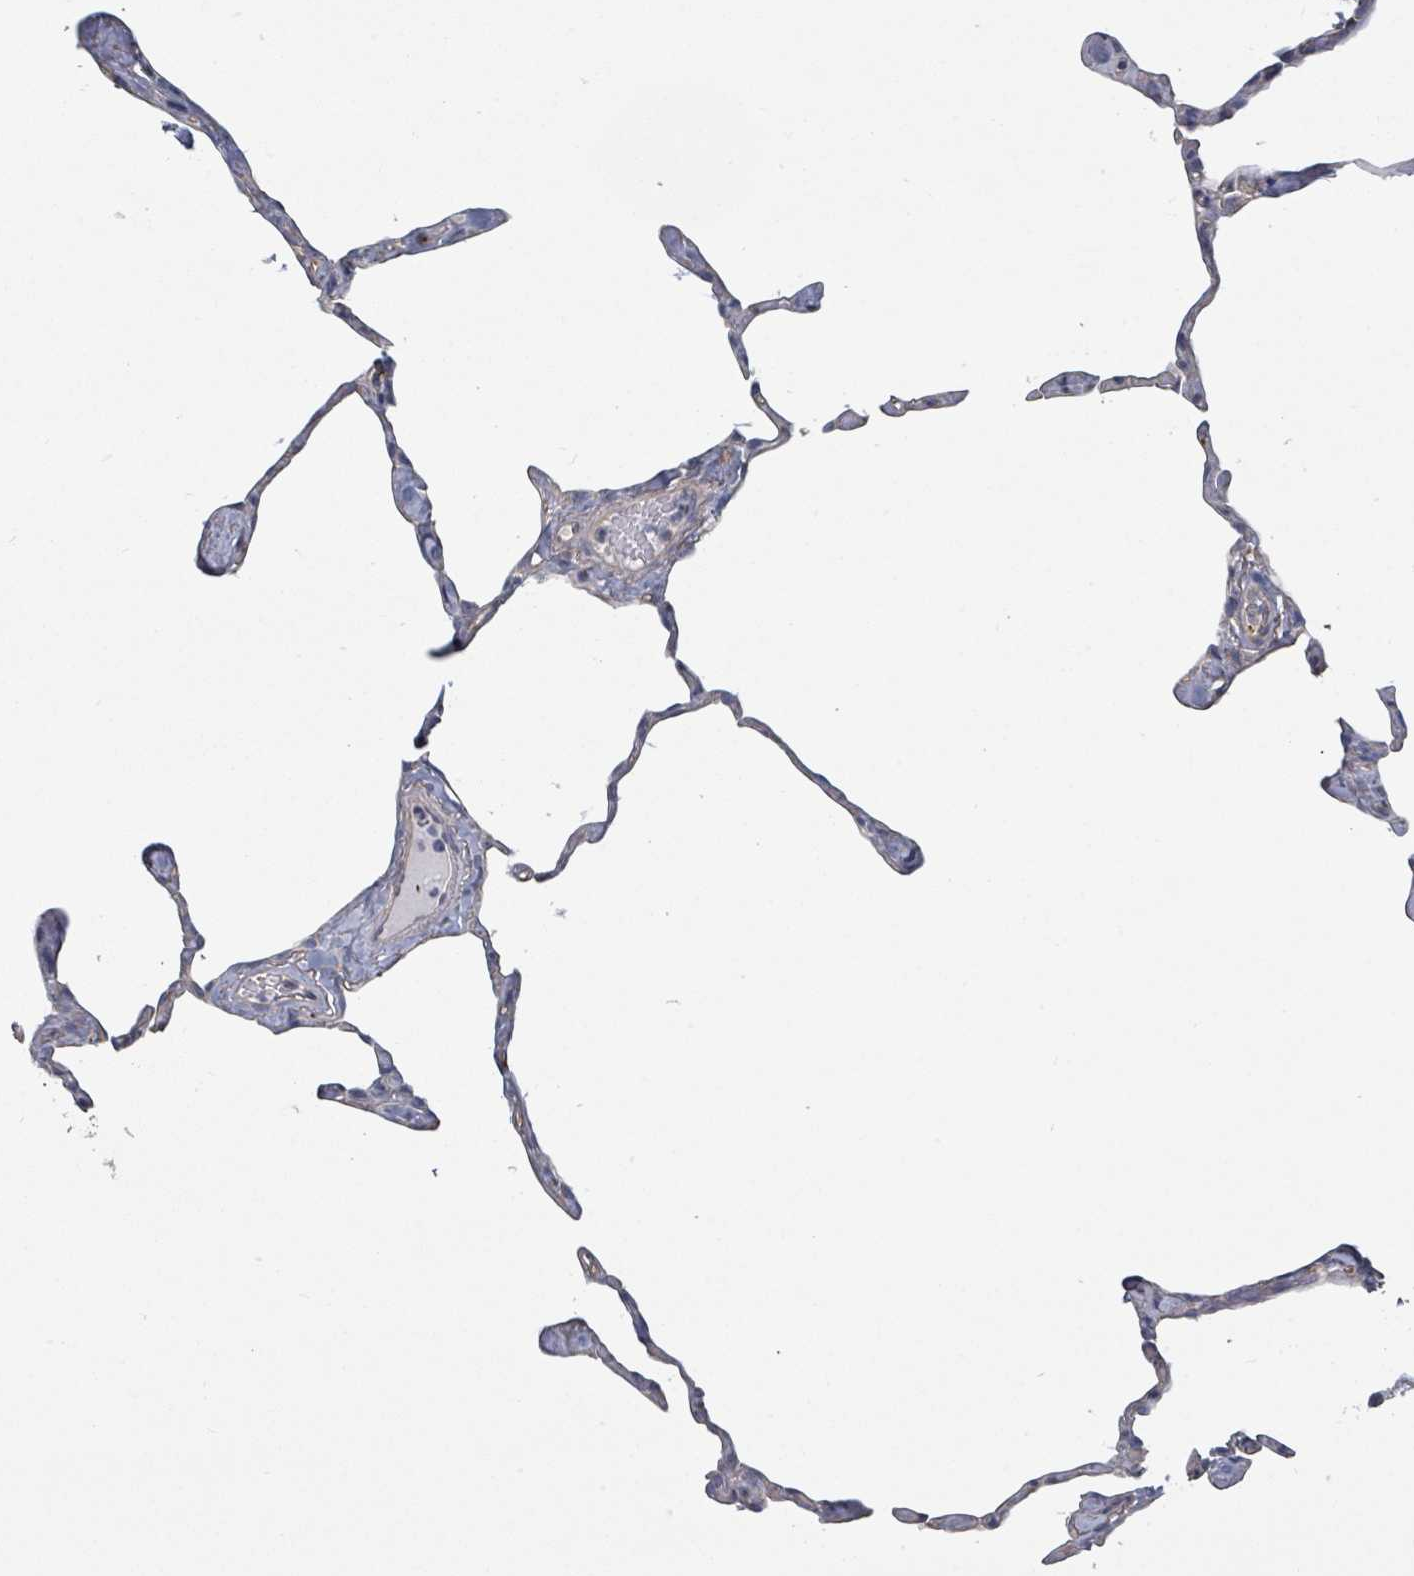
{"staining": {"intensity": "negative", "quantity": "none", "location": "none"}, "tissue": "lung", "cell_type": "Alveolar cells", "image_type": "normal", "snomed": [{"axis": "morphology", "description": "Normal tissue, NOS"}, {"axis": "topography", "description": "Lung"}], "caption": "The micrograph displays no significant staining in alveolar cells of lung. The staining is performed using DAB (3,3'-diaminobenzidine) brown chromogen with nuclei counter-stained in using hematoxylin.", "gene": "PLAUR", "patient": {"sex": "male", "age": 65}}